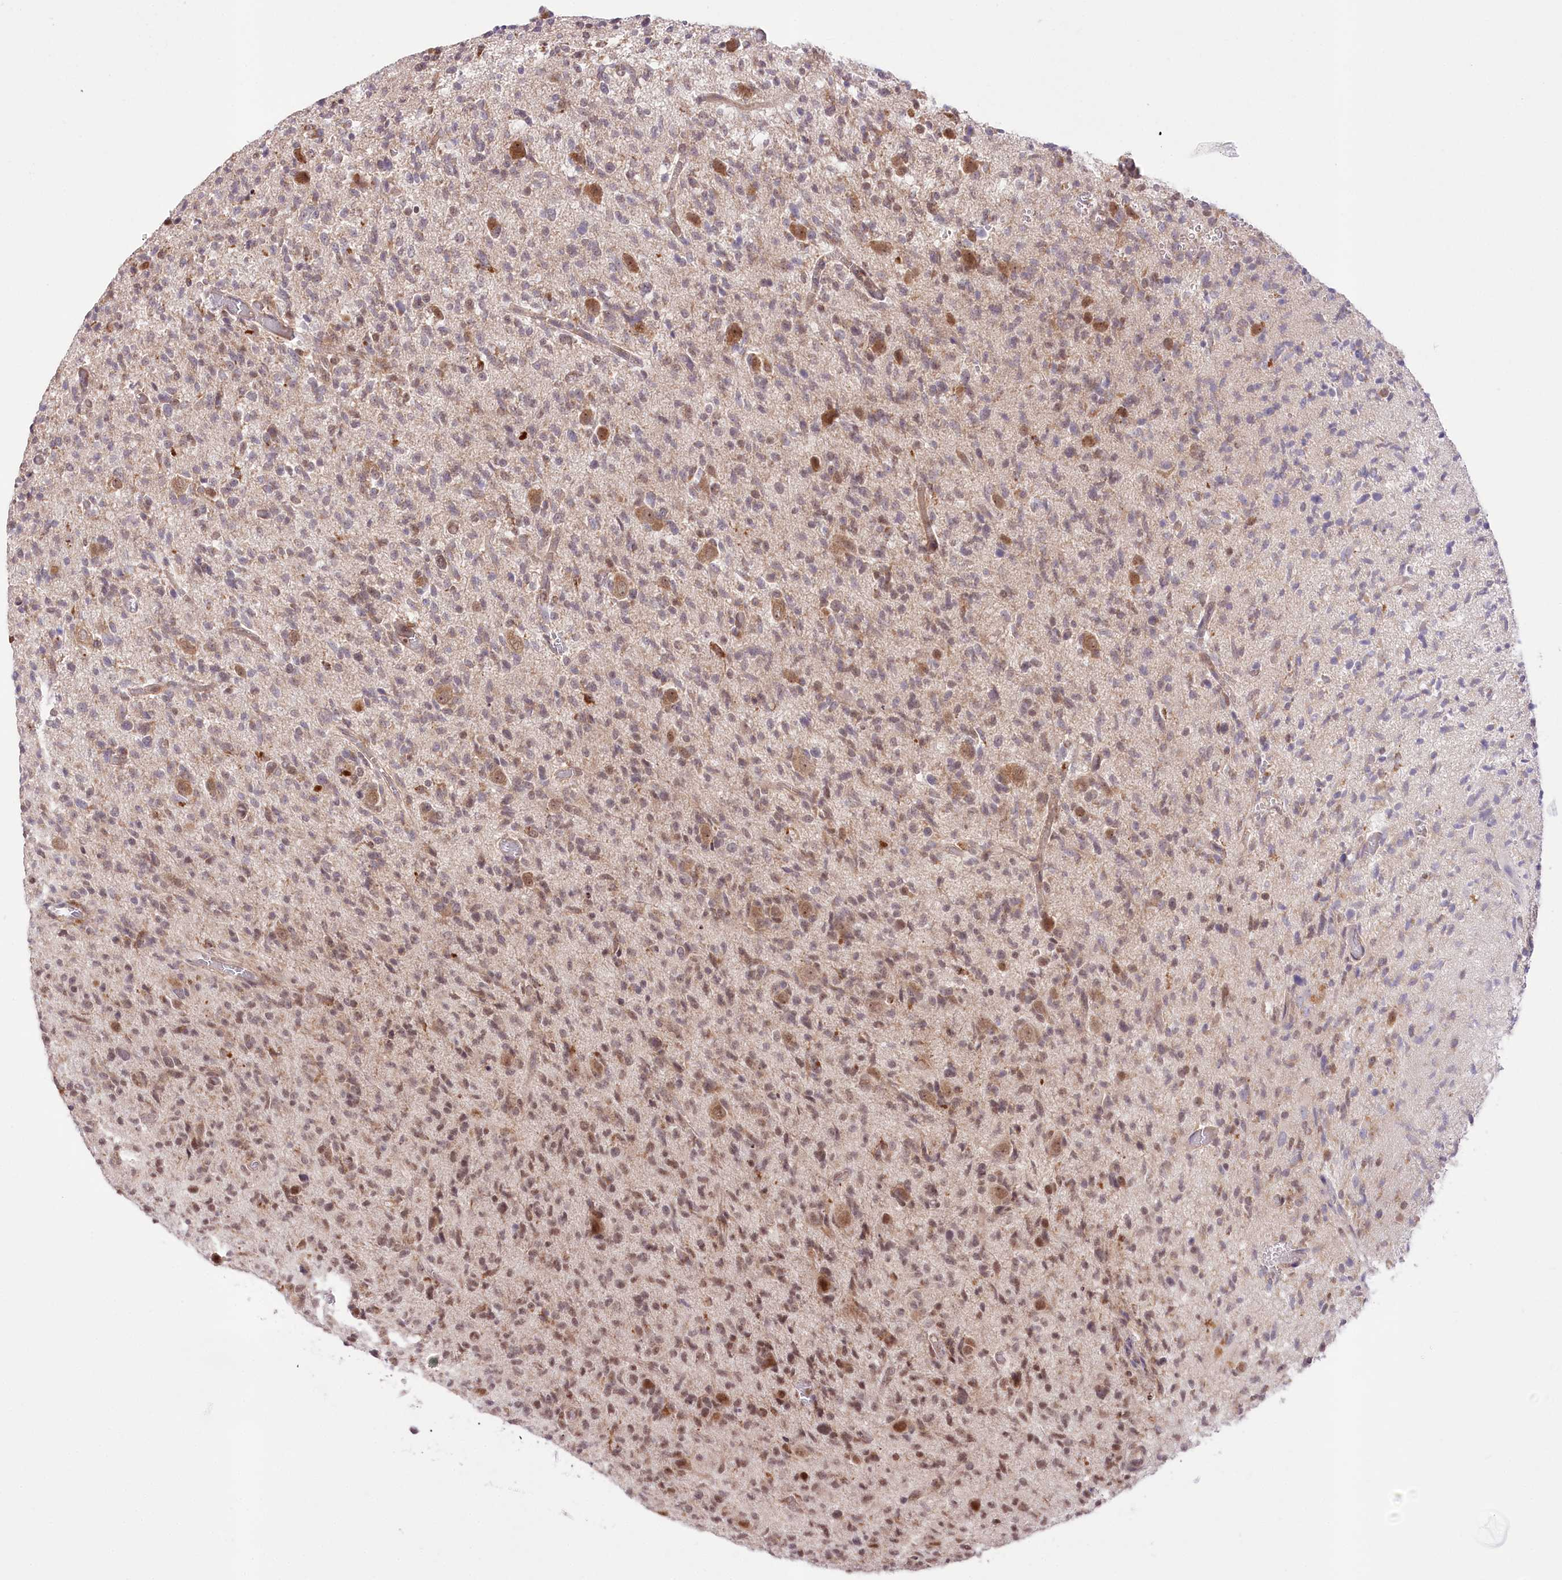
{"staining": {"intensity": "moderate", "quantity": "25%-75%", "location": "nuclear"}, "tissue": "glioma", "cell_type": "Tumor cells", "image_type": "cancer", "snomed": [{"axis": "morphology", "description": "Glioma, malignant, High grade"}, {"axis": "topography", "description": "Brain"}], "caption": "High-magnification brightfield microscopy of glioma stained with DAB (brown) and counterstained with hematoxylin (blue). tumor cells exhibit moderate nuclear positivity is identified in approximately25%-75% of cells. The protein is stained brown, and the nuclei are stained in blue (DAB (3,3'-diaminobenzidine) IHC with brightfield microscopy, high magnification).", "gene": "ZMAT2", "patient": {"sex": "female", "age": 57}}